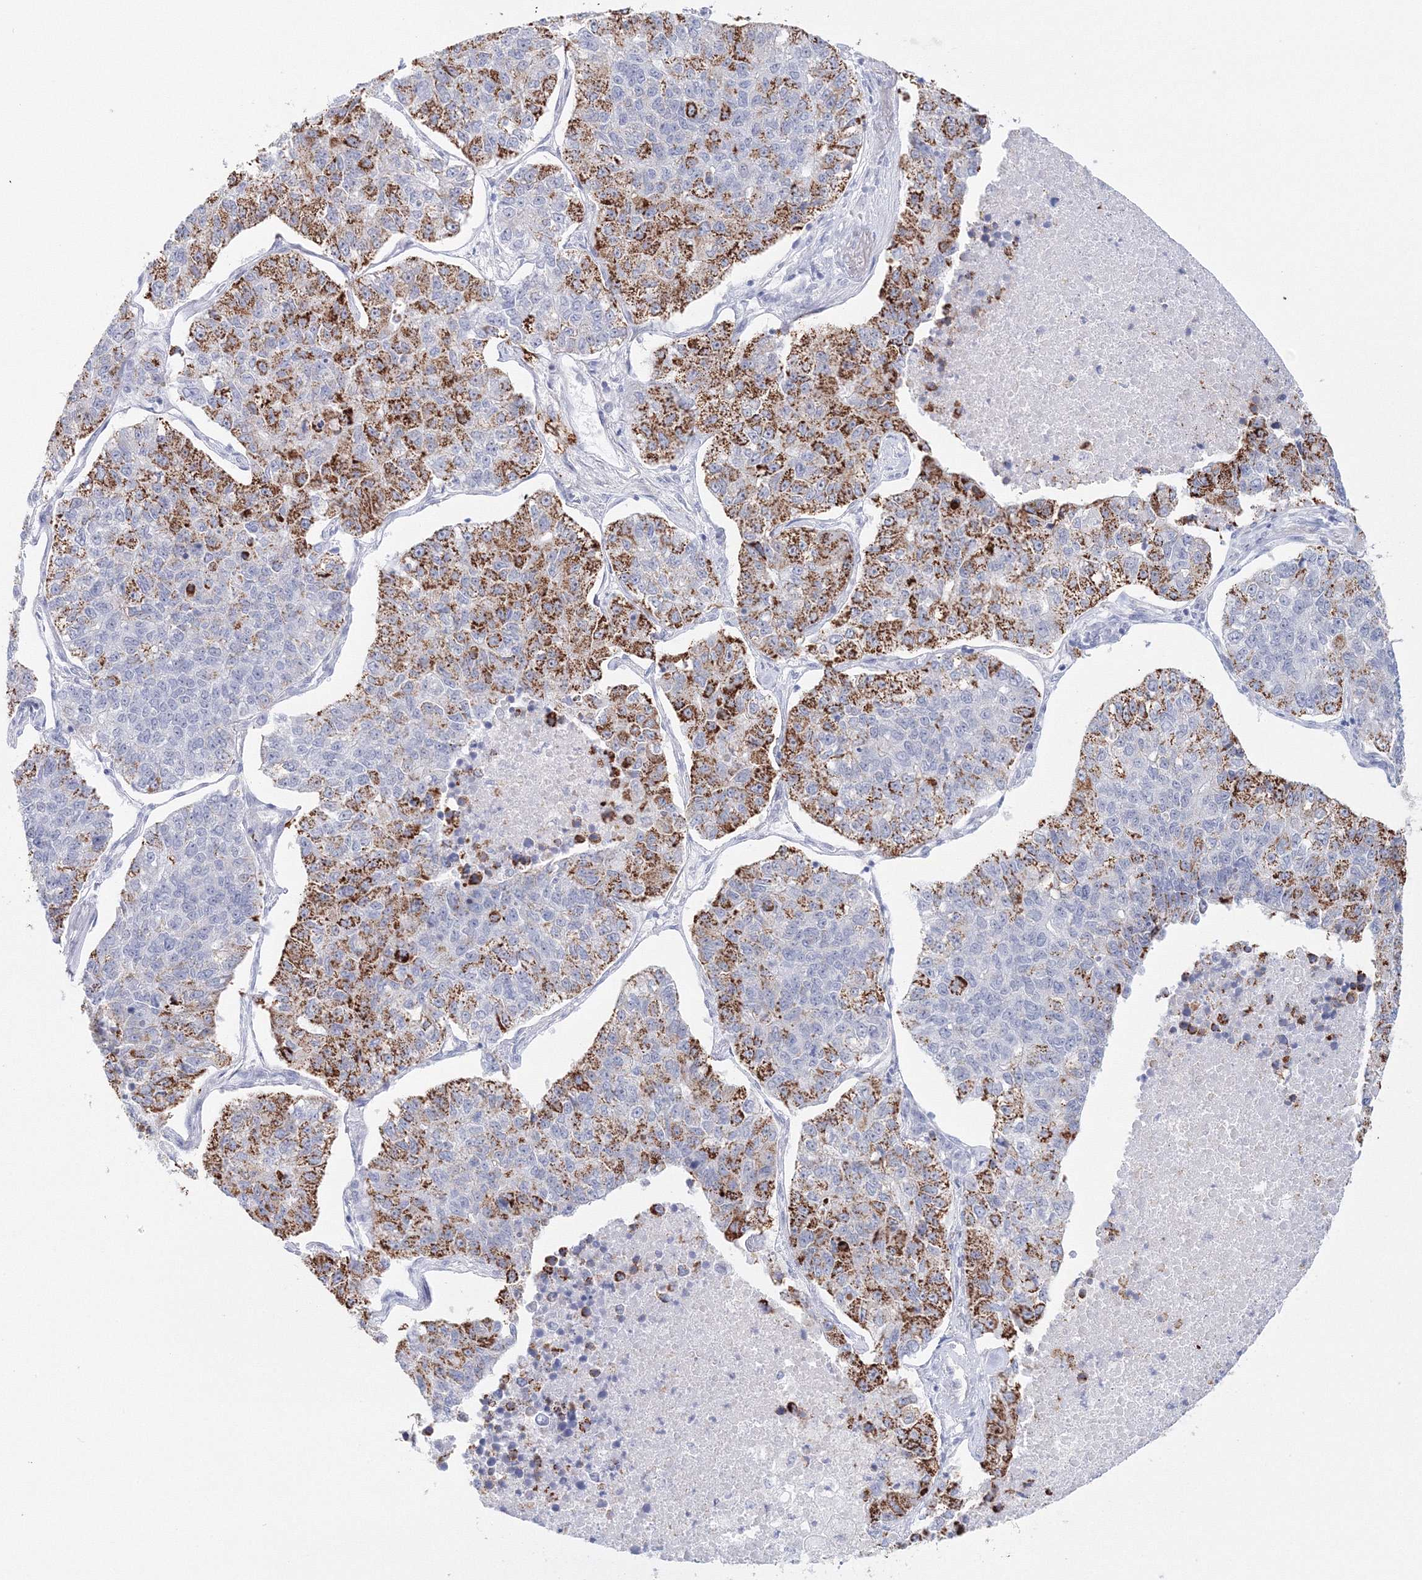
{"staining": {"intensity": "moderate", "quantity": "25%-75%", "location": "cytoplasmic/membranous"}, "tissue": "lung cancer", "cell_type": "Tumor cells", "image_type": "cancer", "snomed": [{"axis": "morphology", "description": "Adenocarcinoma, NOS"}, {"axis": "topography", "description": "Lung"}], "caption": "Lung adenocarcinoma stained with DAB (3,3'-diaminobenzidine) immunohistochemistry exhibits medium levels of moderate cytoplasmic/membranous staining in about 25%-75% of tumor cells. (IHC, brightfield microscopy, high magnification).", "gene": "VSIG1", "patient": {"sex": "male", "age": 49}}